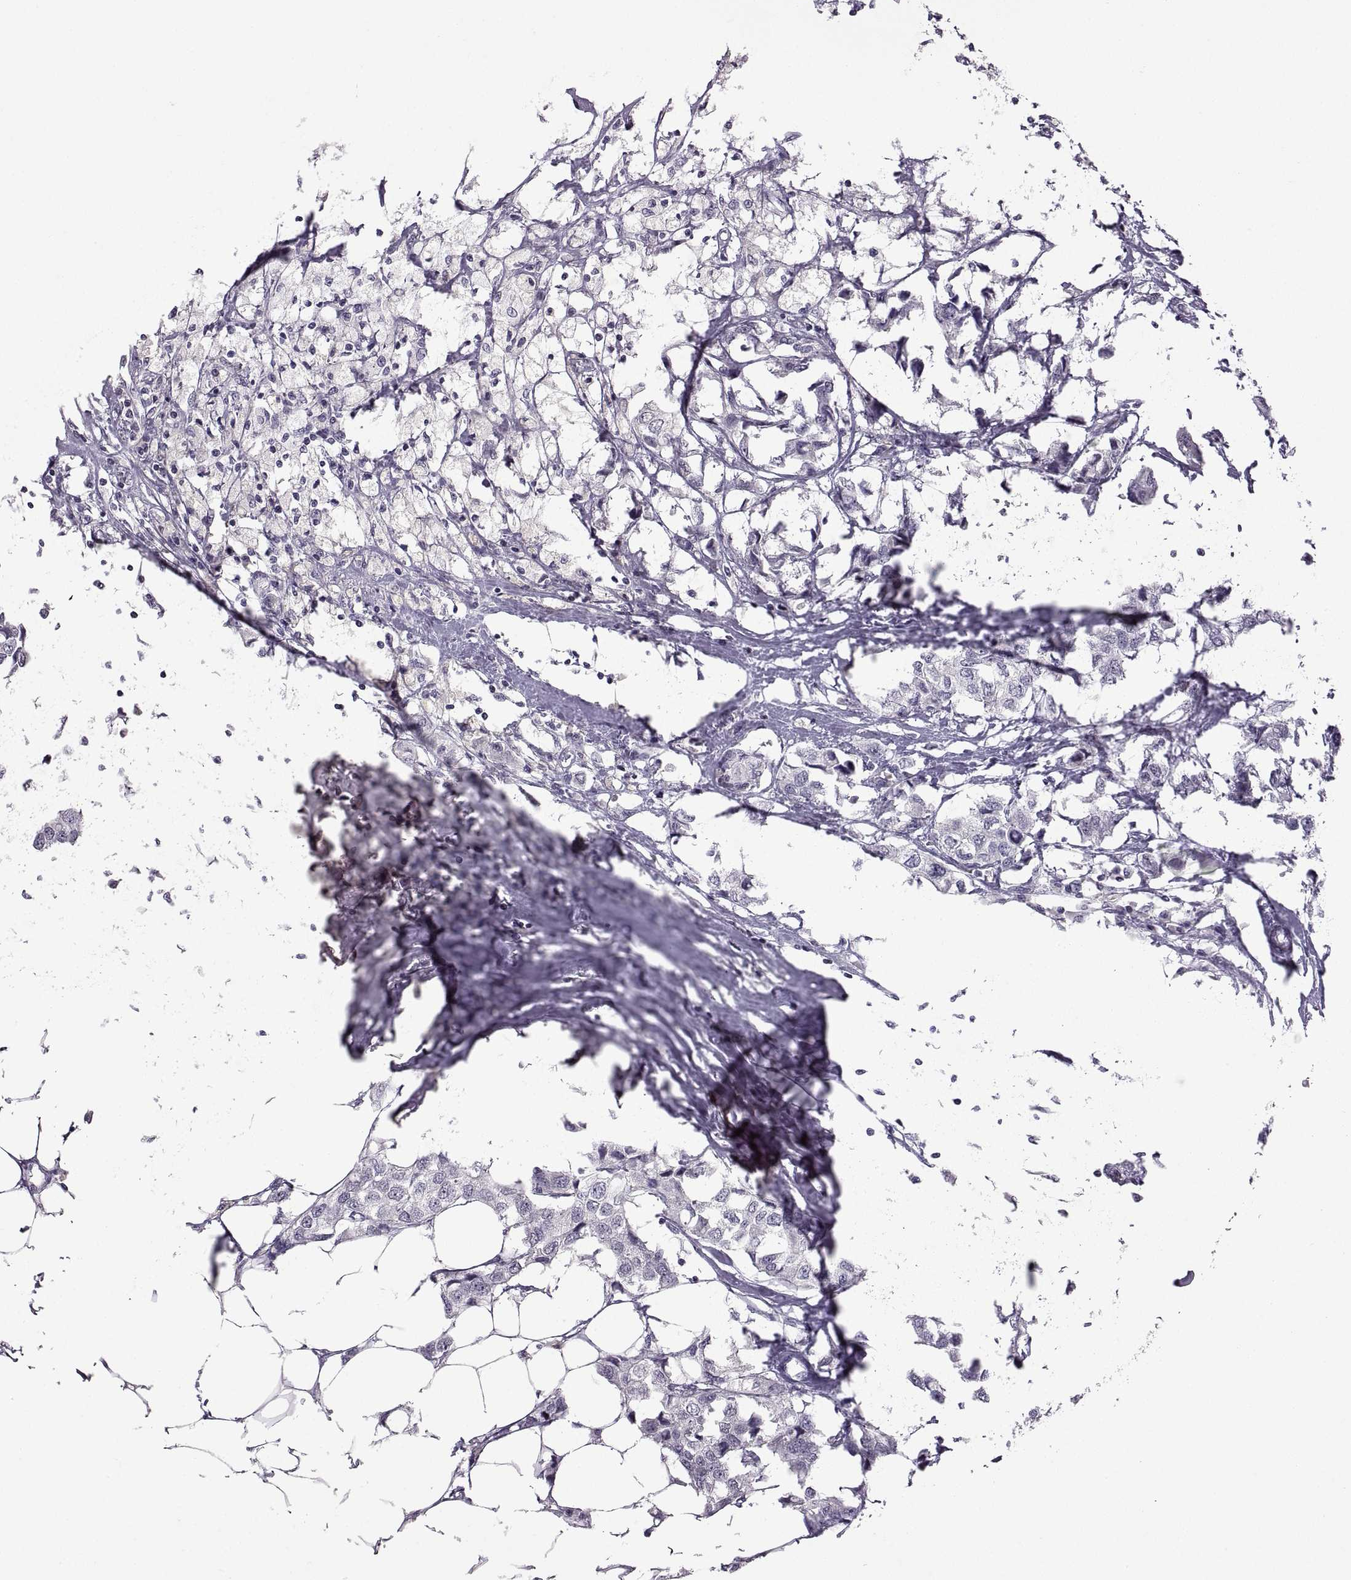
{"staining": {"intensity": "negative", "quantity": "none", "location": "none"}, "tissue": "breast cancer", "cell_type": "Tumor cells", "image_type": "cancer", "snomed": [{"axis": "morphology", "description": "Duct carcinoma"}, {"axis": "topography", "description": "Breast"}], "caption": "A micrograph of human intraductal carcinoma (breast) is negative for staining in tumor cells. (DAB (3,3'-diaminobenzidine) immunohistochemistry, high magnification).", "gene": "NEK2", "patient": {"sex": "female", "age": 80}}